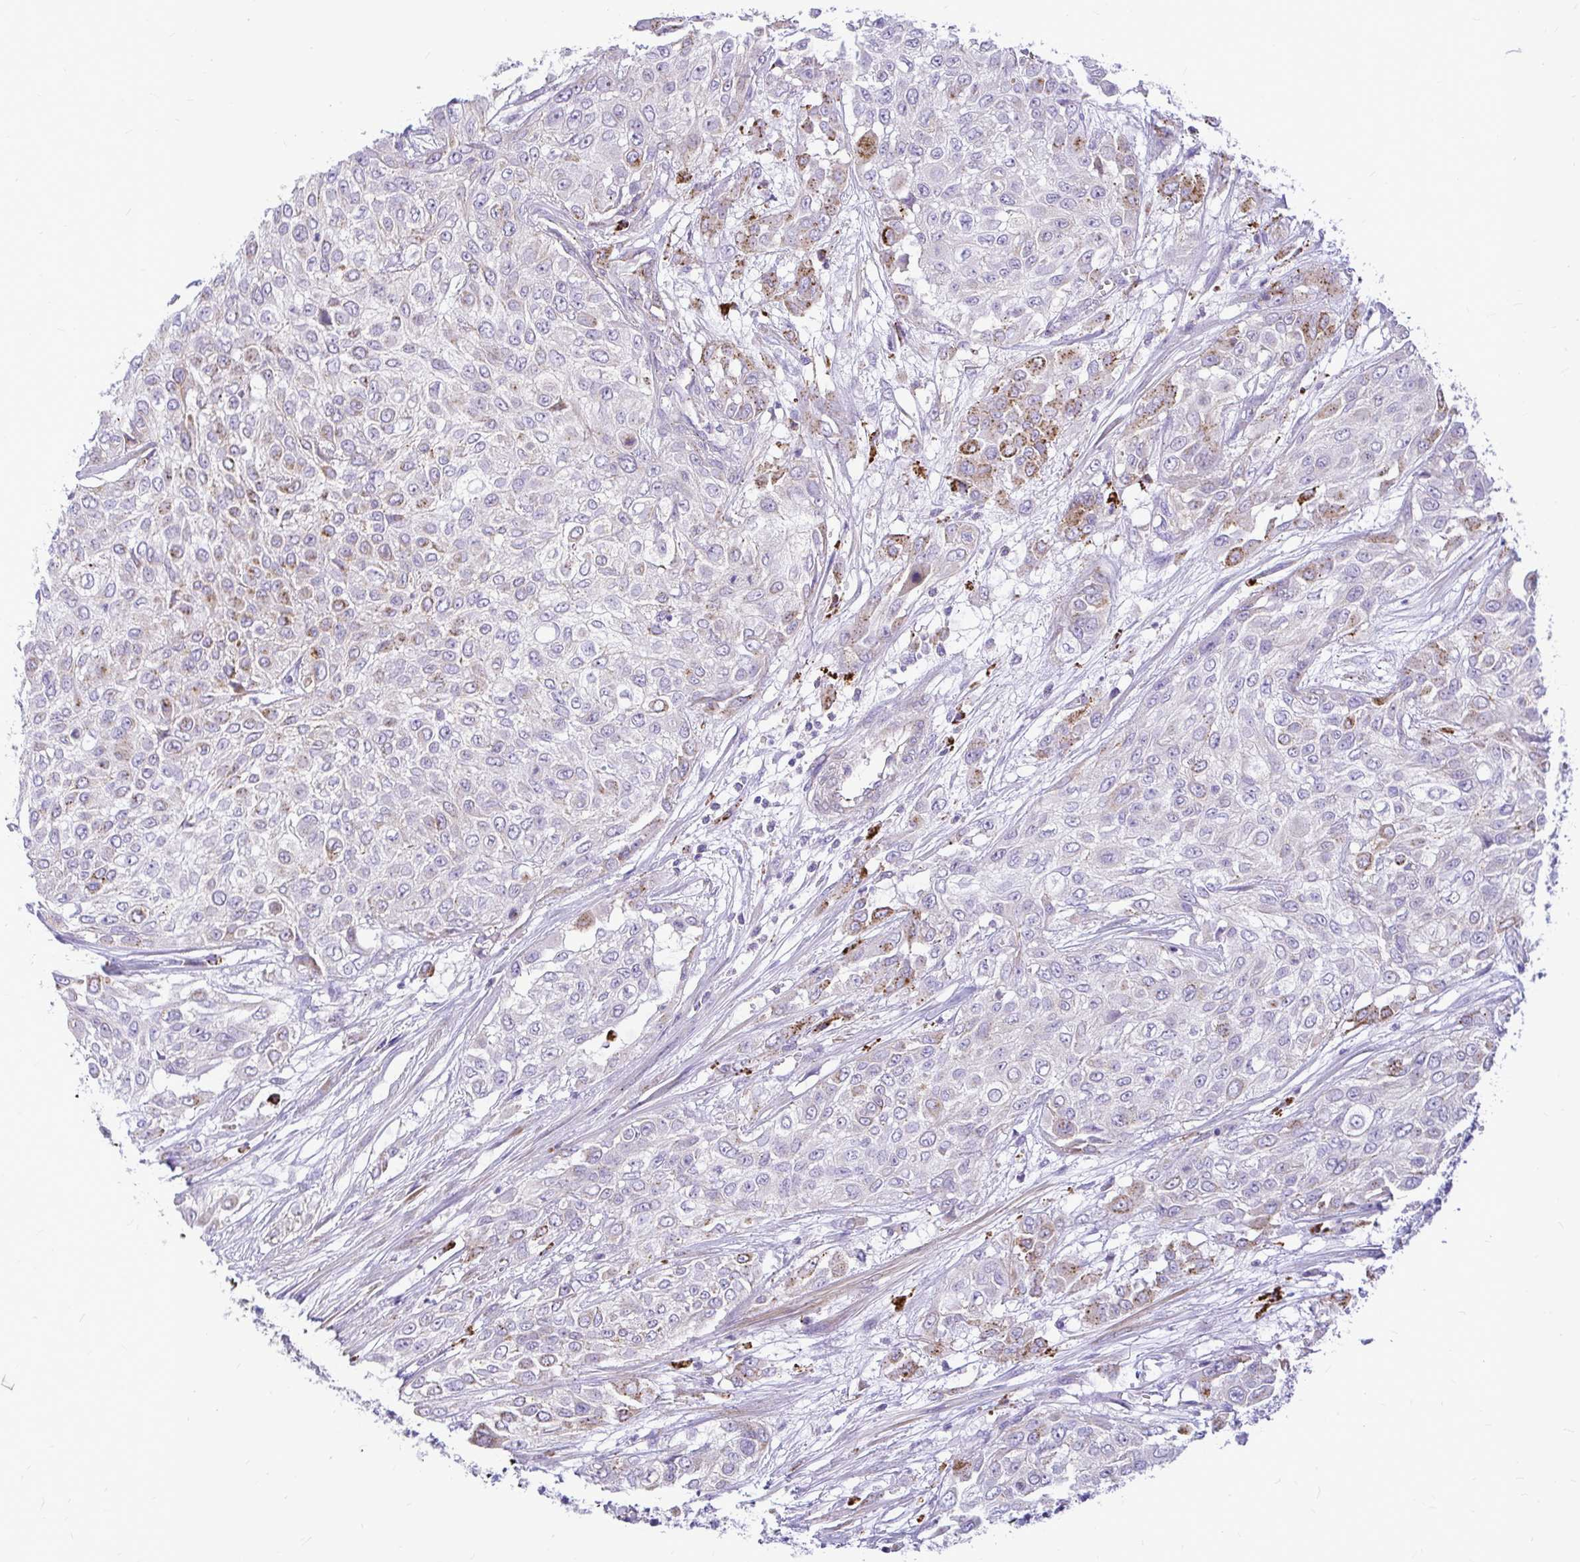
{"staining": {"intensity": "weak", "quantity": "<25%", "location": "cytoplasmic/membranous"}, "tissue": "urothelial cancer", "cell_type": "Tumor cells", "image_type": "cancer", "snomed": [{"axis": "morphology", "description": "Urothelial carcinoma, High grade"}, {"axis": "topography", "description": "Urinary bladder"}], "caption": "Urothelial cancer was stained to show a protein in brown. There is no significant staining in tumor cells.", "gene": "PKN3", "patient": {"sex": "male", "age": 57}}